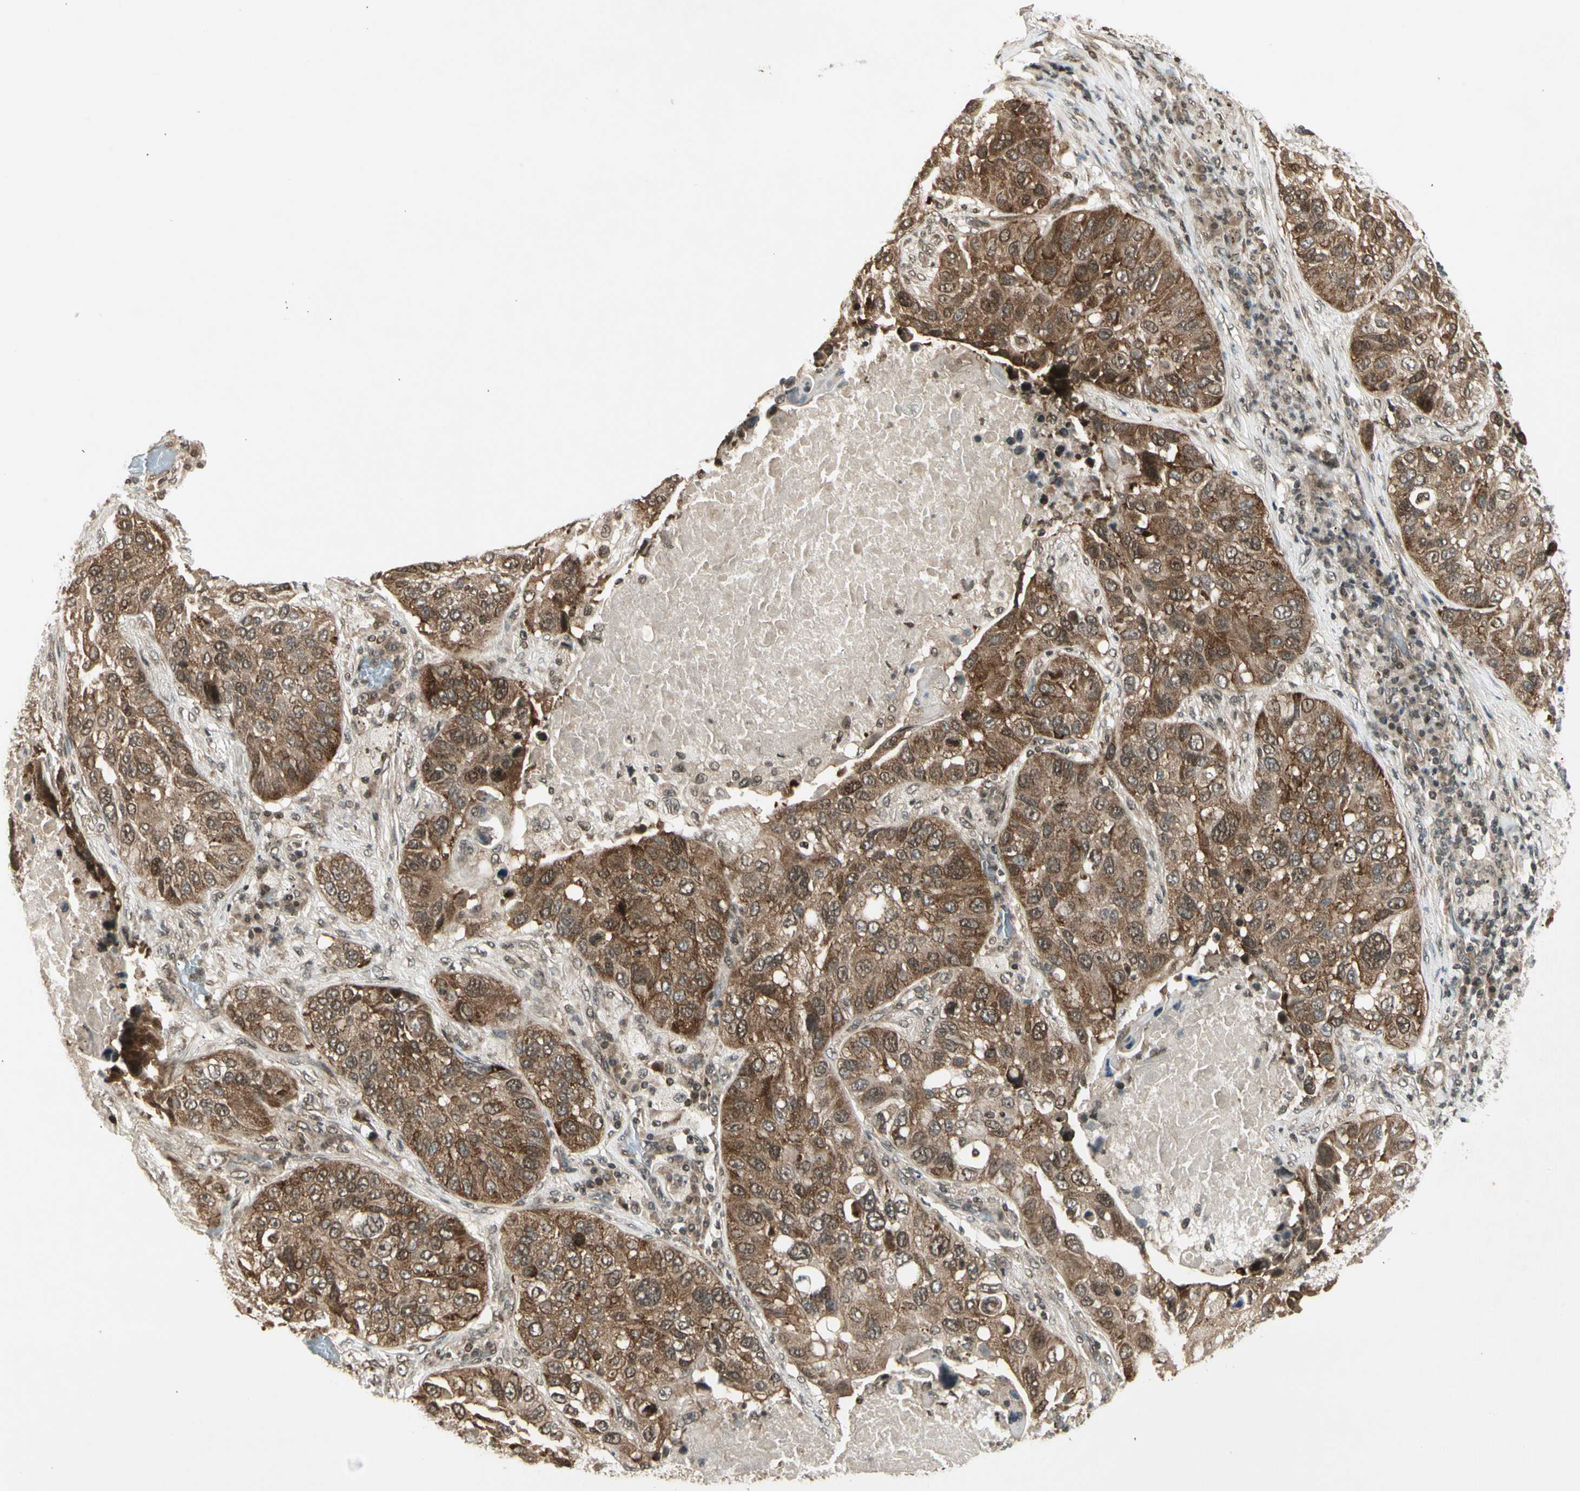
{"staining": {"intensity": "moderate", "quantity": ">75%", "location": "cytoplasmic/membranous"}, "tissue": "lung cancer", "cell_type": "Tumor cells", "image_type": "cancer", "snomed": [{"axis": "morphology", "description": "Squamous cell carcinoma, NOS"}, {"axis": "topography", "description": "Lung"}], "caption": "Squamous cell carcinoma (lung) stained with a protein marker displays moderate staining in tumor cells.", "gene": "SMN2", "patient": {"sex": "male", "age": 57}}